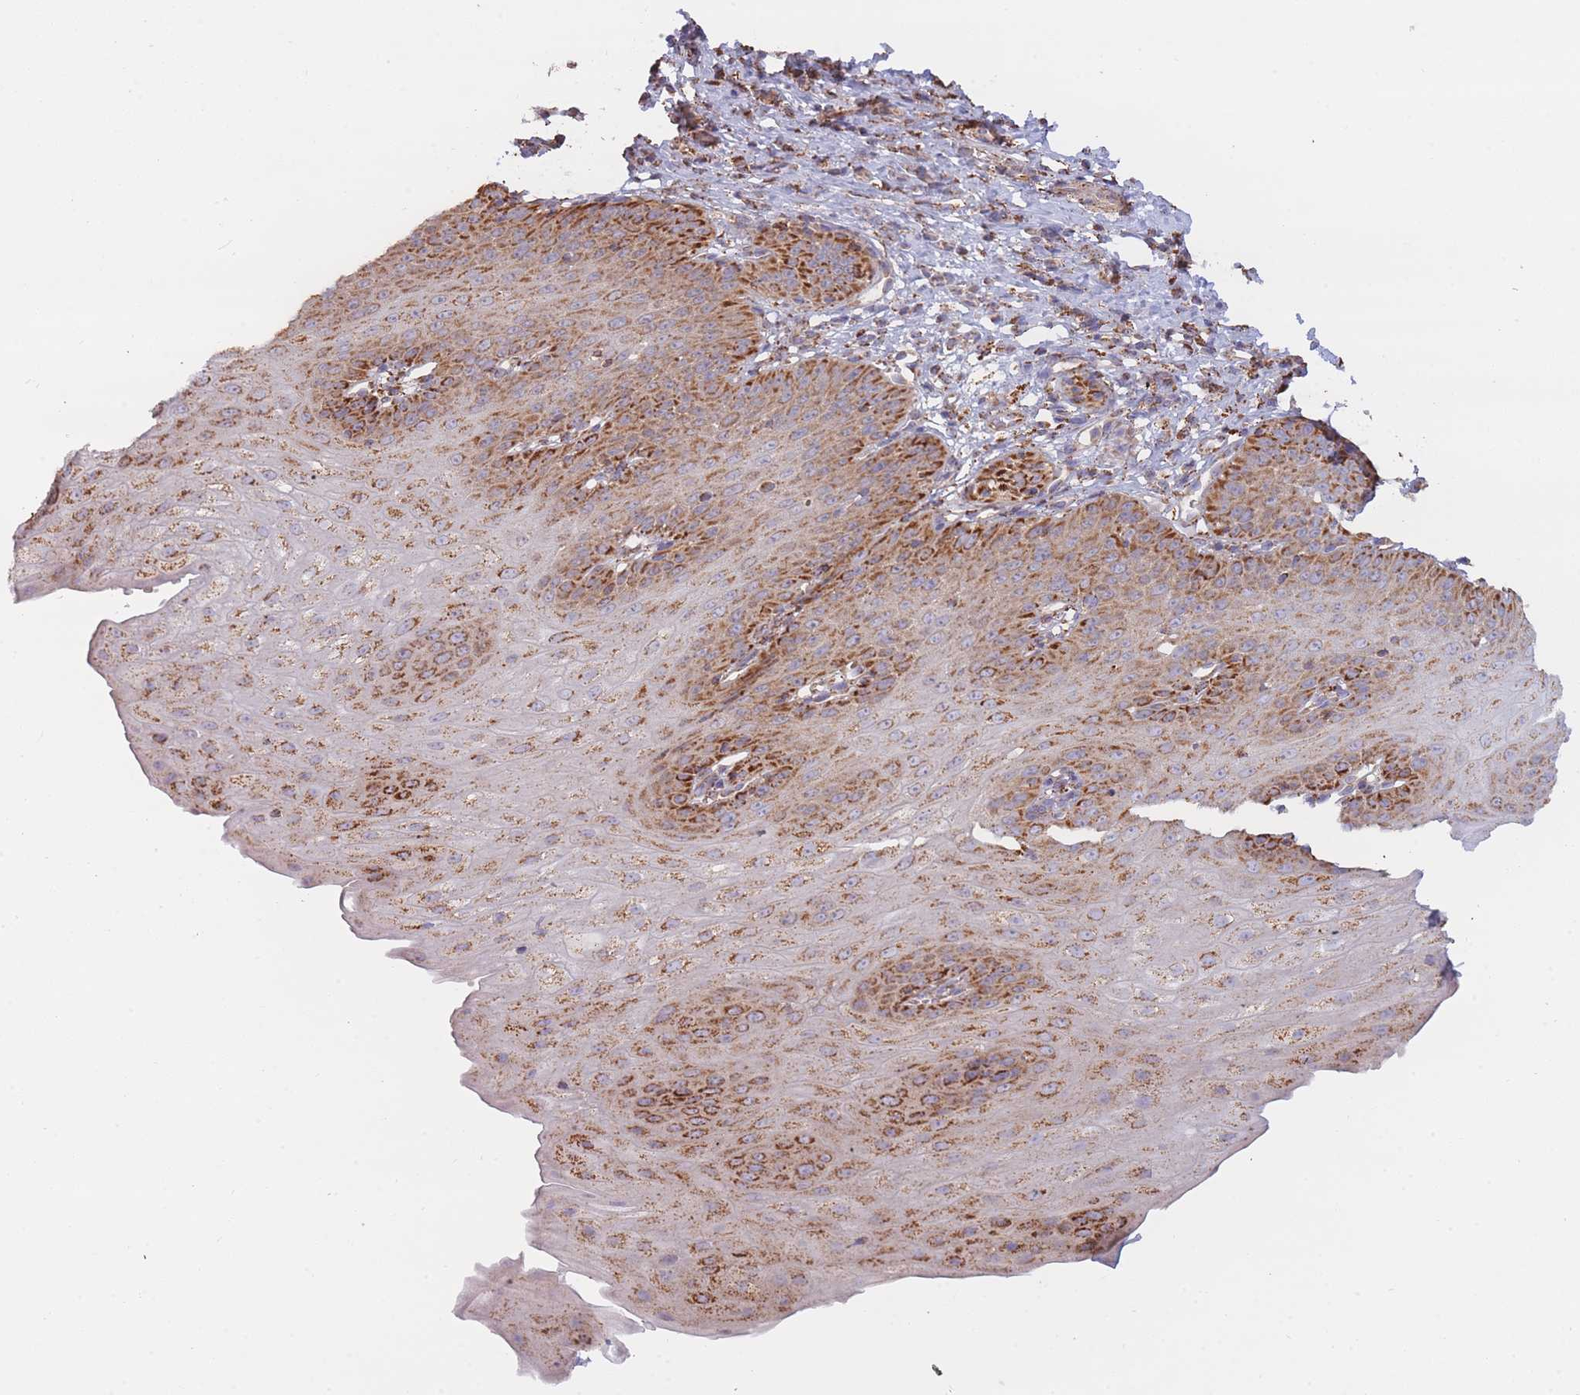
{"staining": {"intensity": "strong", "quantity": ">75%", "location": "cytoplasmic/membranous"}, "tissue": "esophagus", "cell_type": "Squamous epithelial cells", "image_type": "normal", "snomed": [{"axis": "morphology", "description": "Normal tissue, NOS"}, {"axis": "topography", "description": "Esophagus"}], "caption": "Protein analysis of benign esophagus reveals strong cytoplasmic/membranous staining in about >75% of squamous epithelial cells.", "gene": "MRPL17", "patient": {"sex": "male", "age": 71}}